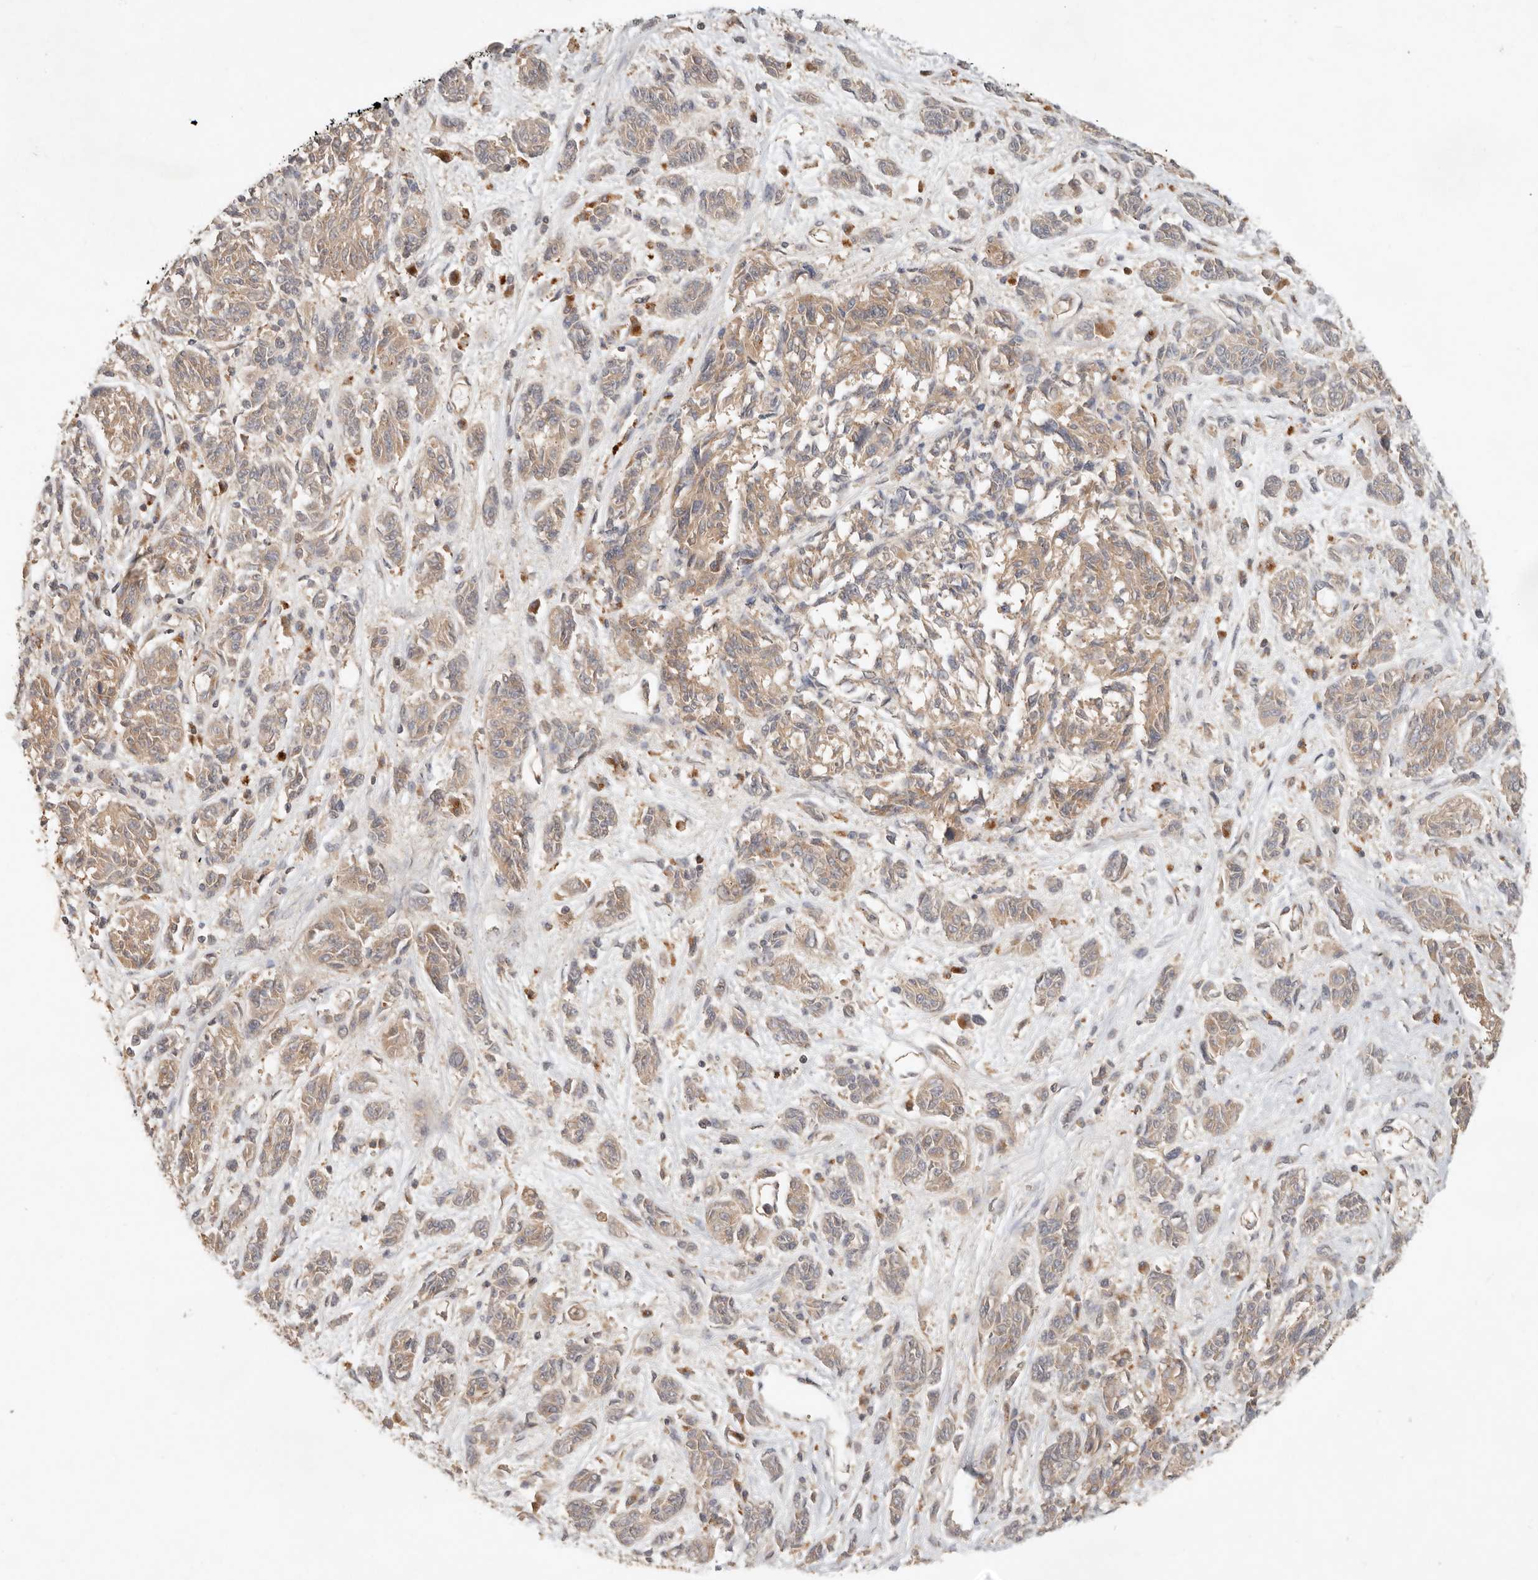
{"staining": {"intensity": "weak", "quantity": ">75%", "location": "cytoplasmic/membranous"}, "tissue": "melanoma", "cell_type": "Tumor cells", "image_type": "cancer", "snomed": [{"axis": "morphology", "description": "Malignant melanoma, NOS"}, {"axis": "topography", "description": "Skin"}], "caption": "Immunohistochemical staining of melanoma displays low levels of weak cytoplasmic/membranous protein expression in approximately >75% of tumor cells.", "gene": "HECTD3", "patient": {"sex": "male", "age": 53}}